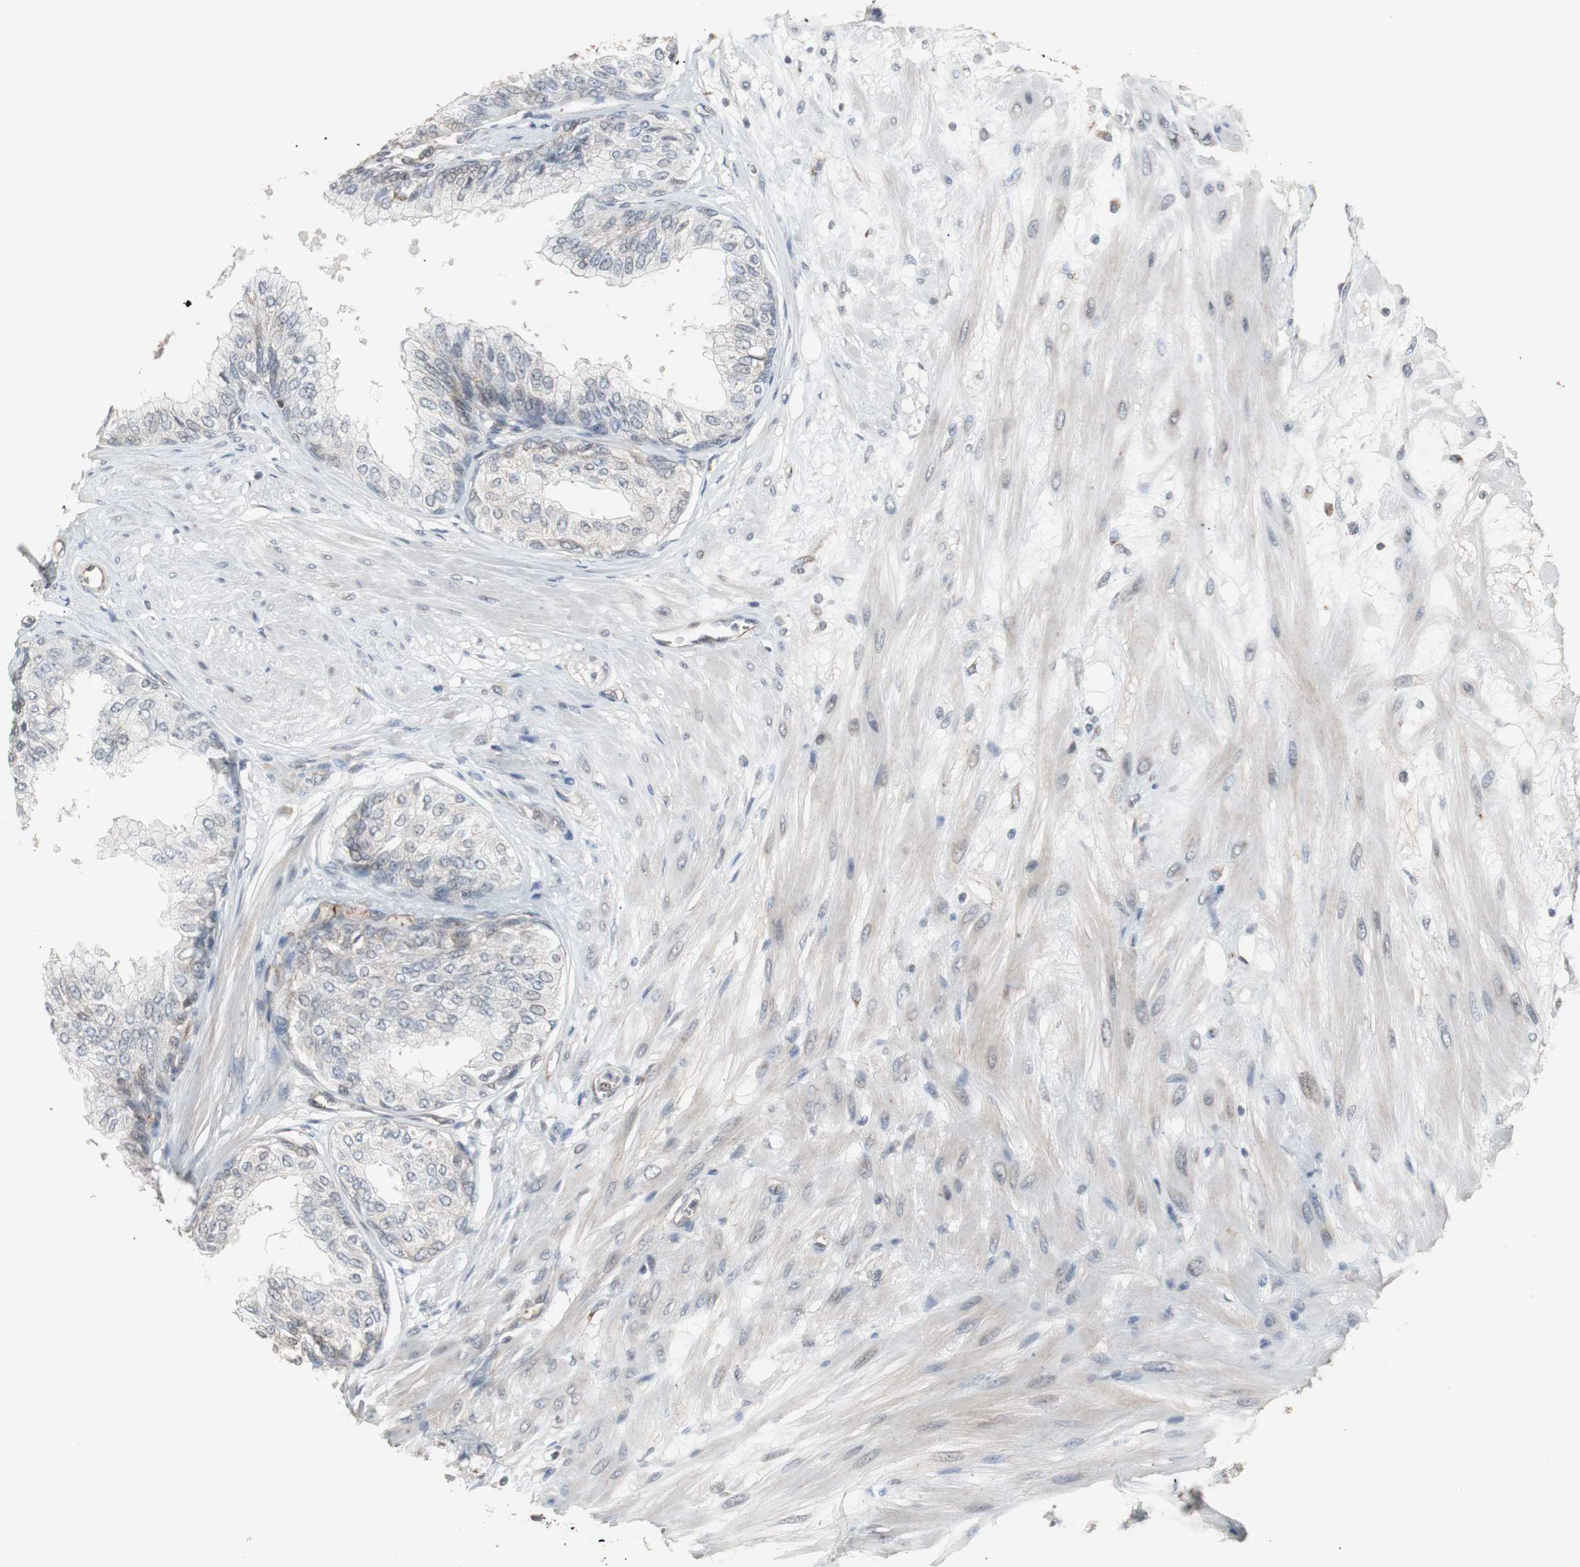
{"staining": {"intensity": "weak", "quantity": "25%-75%", "location": "cytoplasmic/membranous"}, "tissue": "prostate", "cell_type": "Glandular cells", "image_type": "normal", "snomed": [{"axis": "morphology", "description": "Normal tissue, NOS"}, {"axis": "topography", "description": "Prostate"}, {"axis": "topography", "description": "Seminal veicle"}], "caption": "Protein expression analysis of unremarkable human prostate reveals weak cytoplasmic/membranous staining in about 25%-75% of glandular cells. (DAB IHC, brown staining for protein, blue staining for nuclei).", "gene": "ATP2B2", "patient": {"sex": "male", "age": 60}}